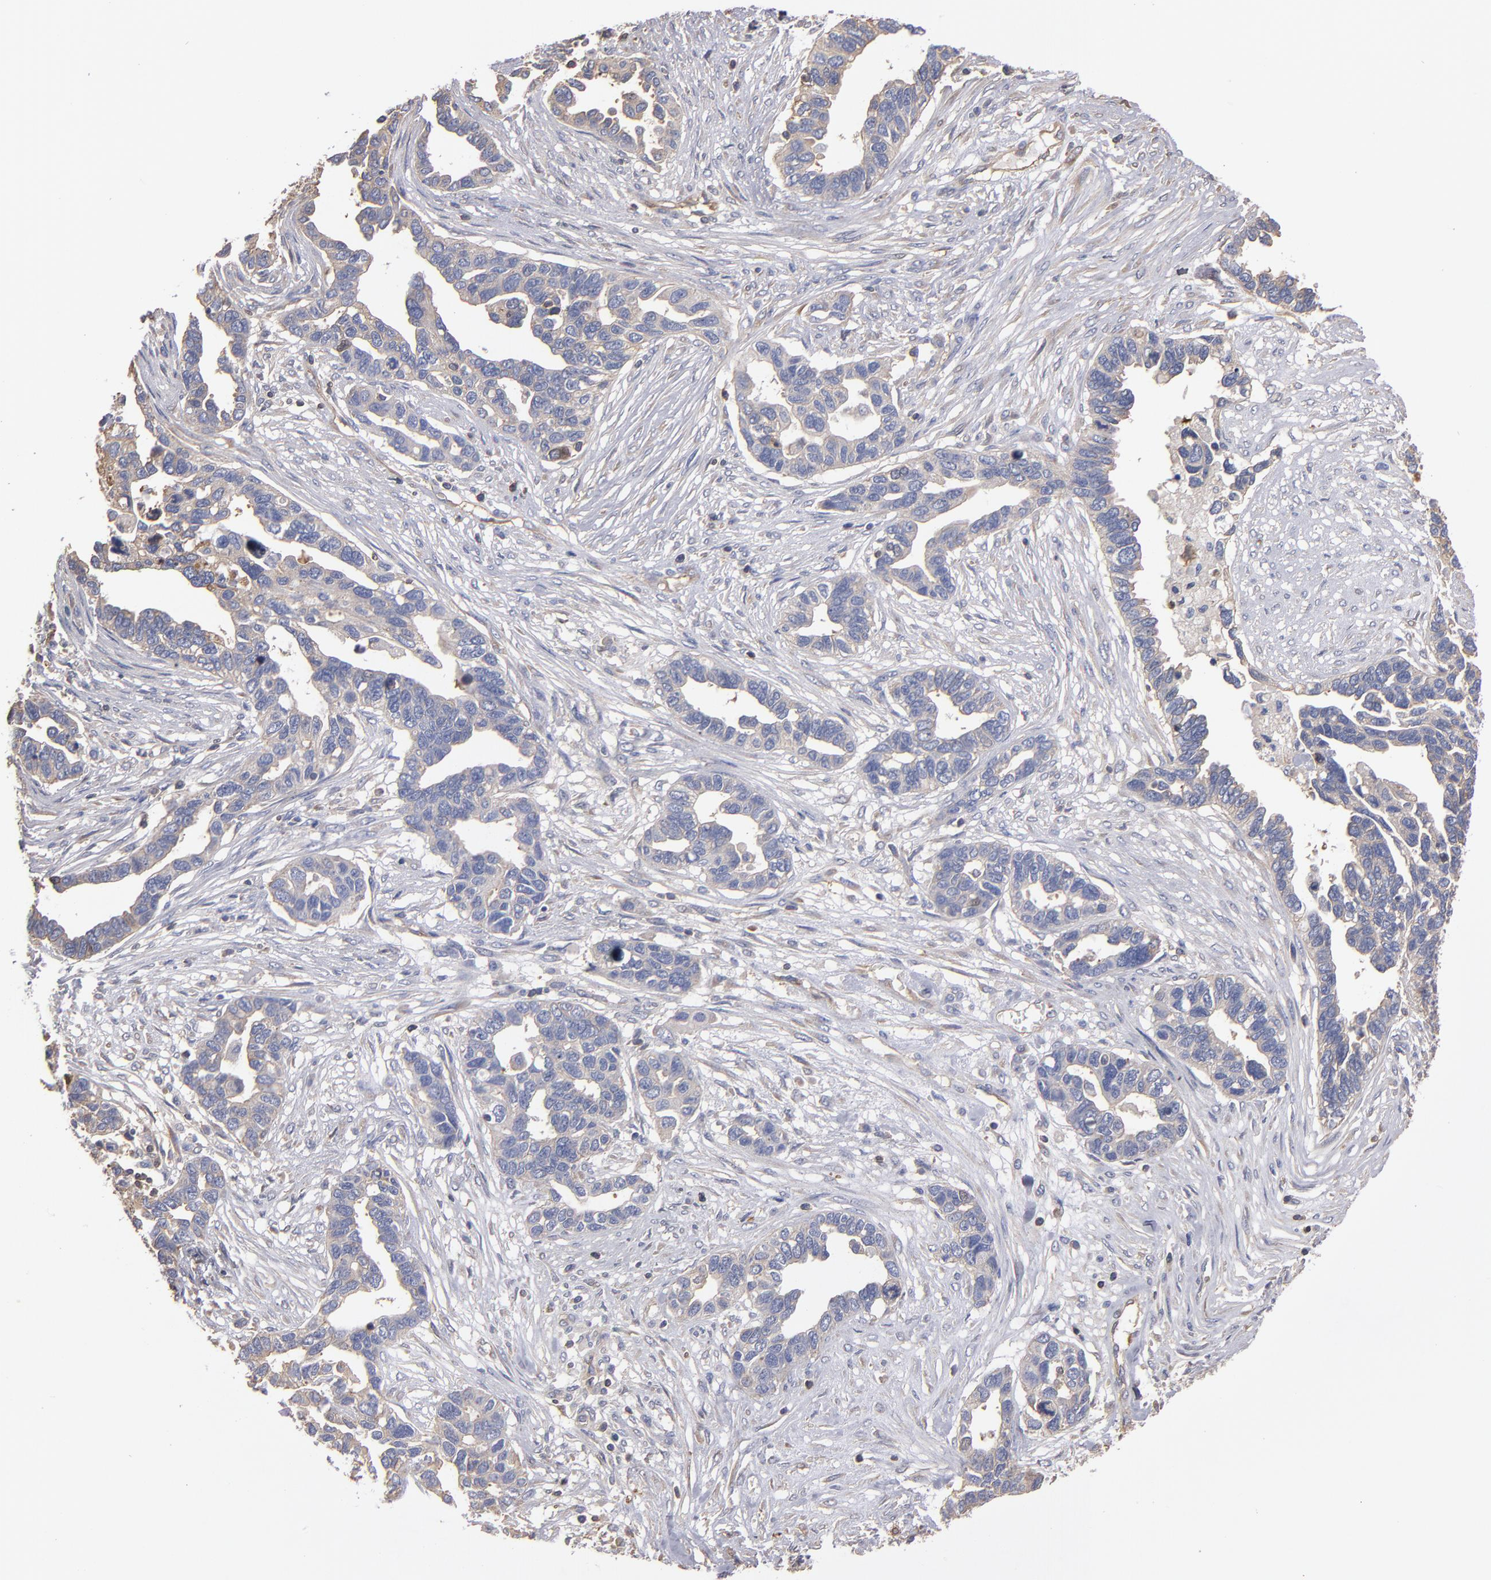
{"staining": {"intensity": "weak", "quantity": ">75%", "location": "cytoplasmic/membranous"}, "tissue": "ovarian cancer", "cell_type": "Tumor cells", "image_type": "cancer", "snomed": [{"axis": "morphology", "description": "Cystadenocarcinoma, serous, NOS"}, {"axis": "topography", "description": "Ovary"}], "caption": "Immunohistochemical staining of ovarian serous cystadenocarcinoma shows weak cytoplasmic/membranous protein expression in about >75% of tumor cells. The protein of interest is shown in brown color, while the nuclei are stained blue.", "gene": "ESYT2", "patient": {"sex": "female", "age": 54}}